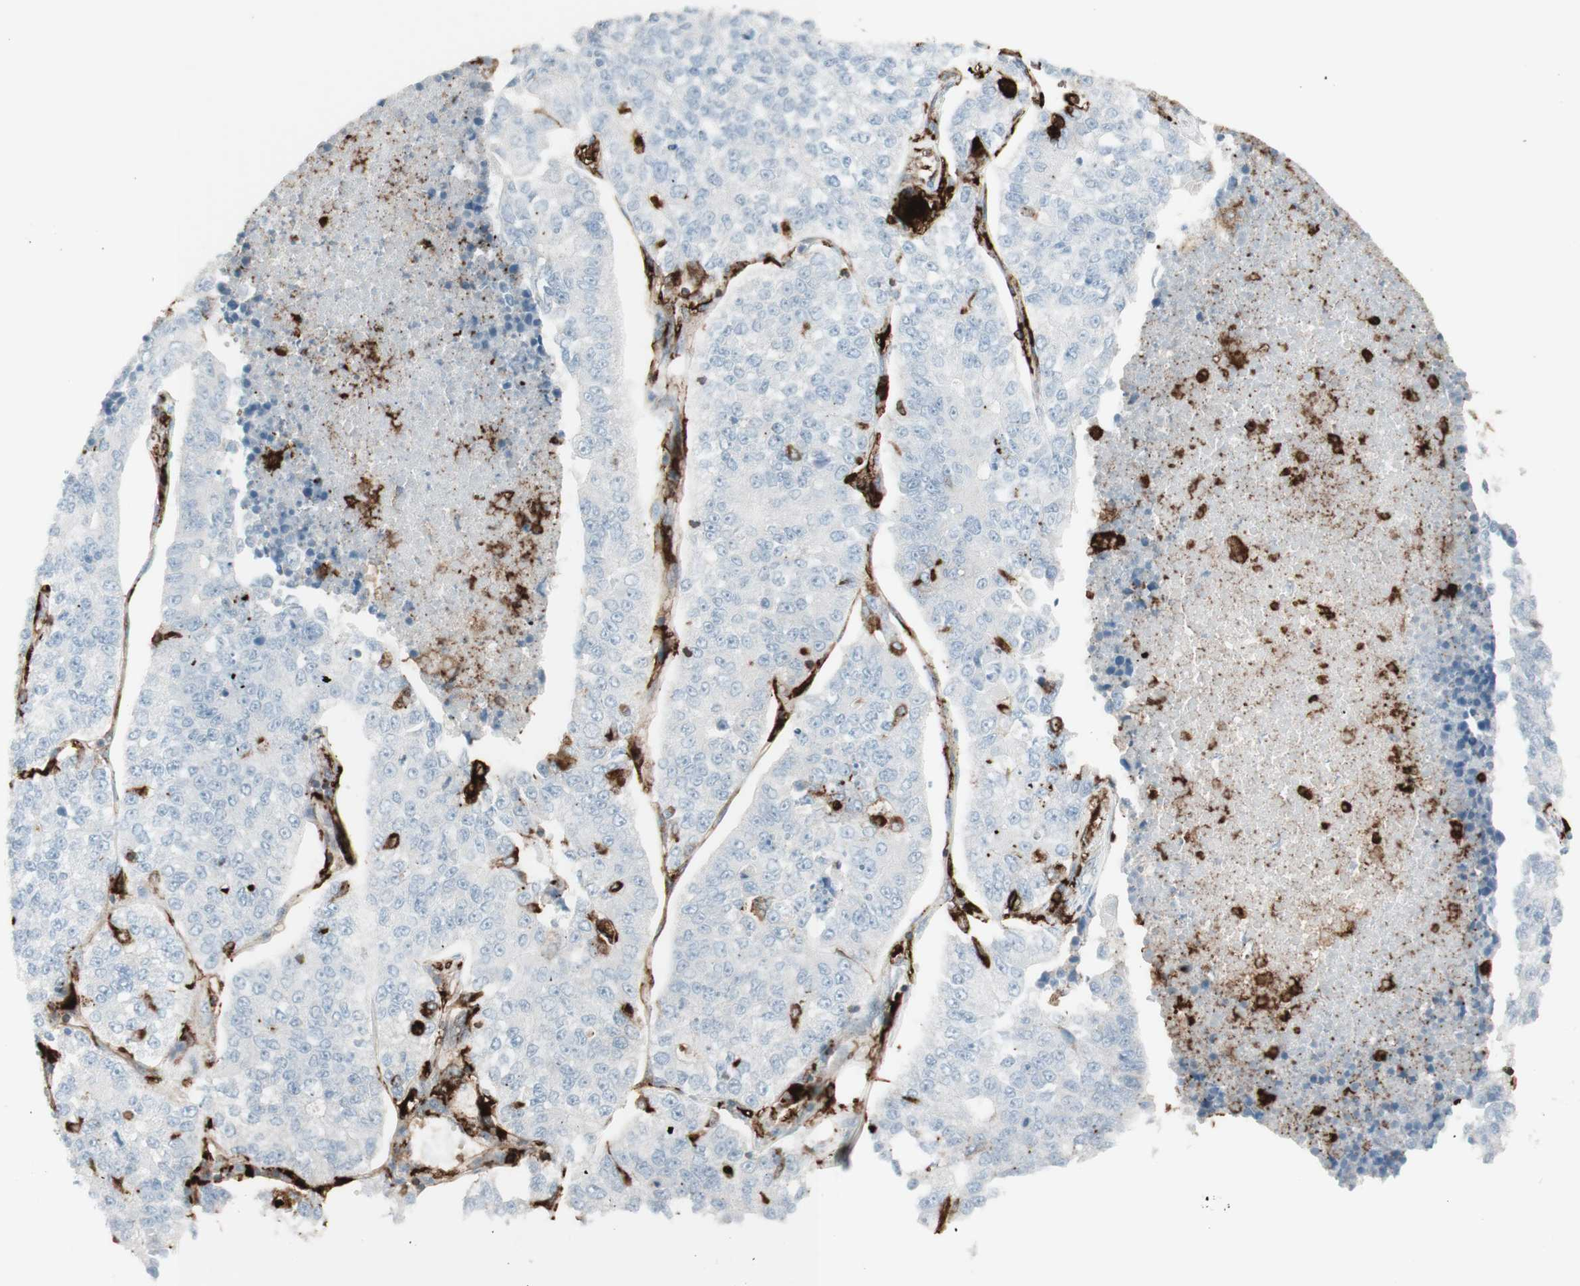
{"staining": {"intensity": "negative", "quantity": "none", "location": "none"}, "tissue": "lung cancer", "cell_type": "Tumor cells", "image_type": "cancer", "snomed": [{"axis": "morphology", "description": "Adenocarcinoma, NOS"}, {"axis": "topography", "description": "Lung"}], "caption": "Lung cancer was stained to show a protein in brown. There is no significant staining in tumor cells. (Brightfield microscopy of DAB (3,3'-diaminobenzidine) immunohistochemistry at high magnification).", "gene": "HLA-DPB1", "patient": {"sex": "male", "age": 49}}